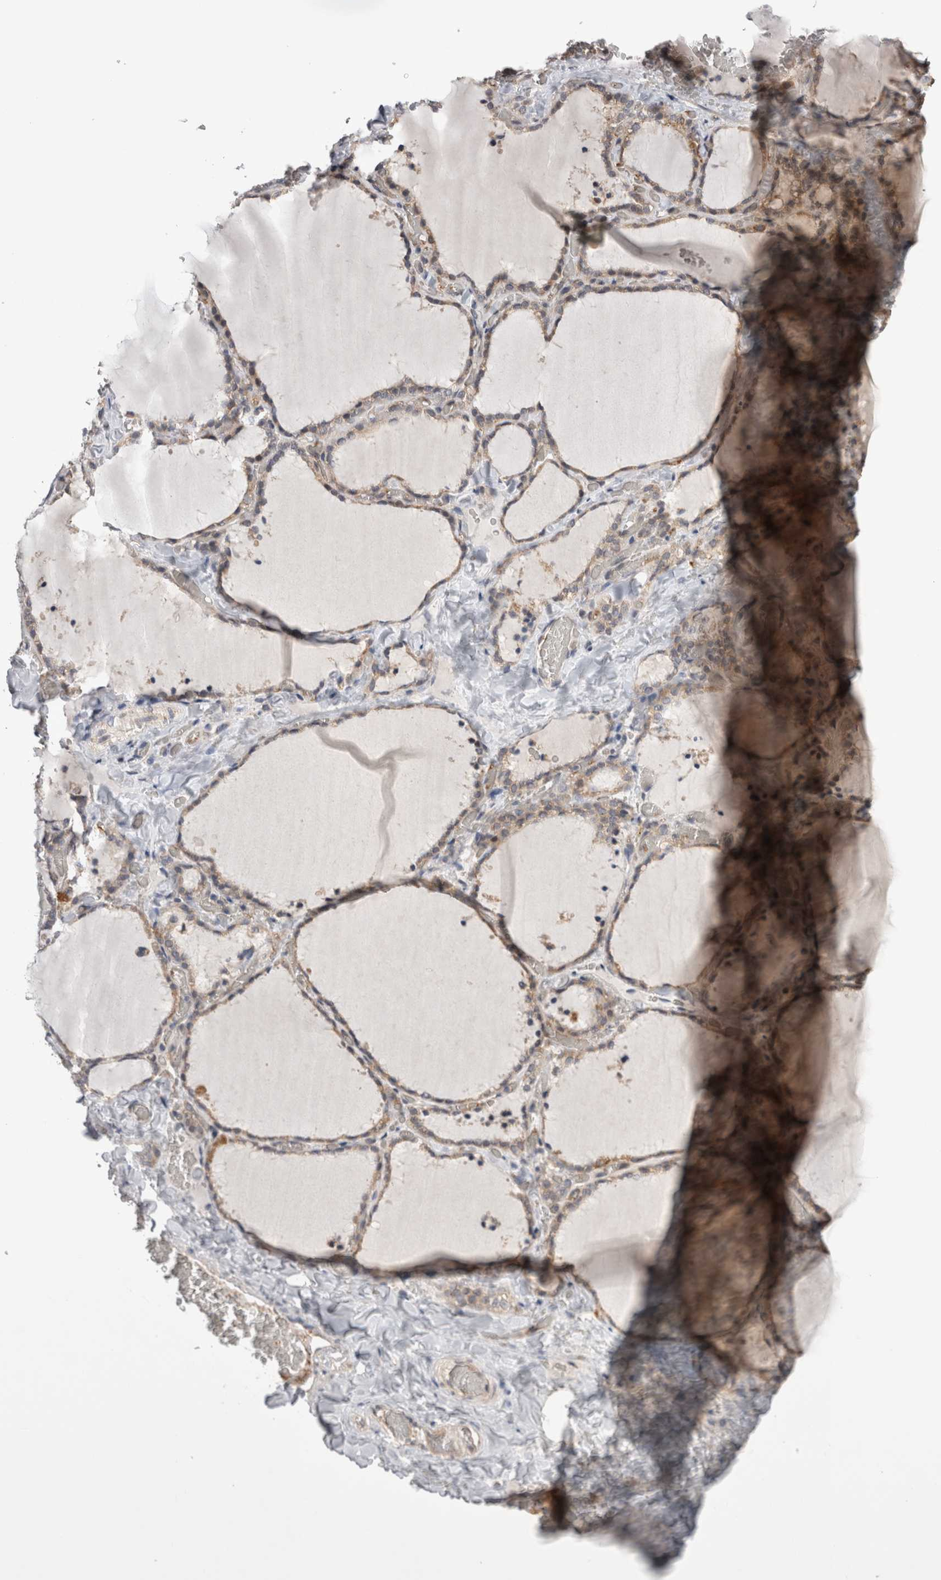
{"staining": {"intensity": "weak", "quantity": "25%-75%", "location": "cytoplasmic/membranous"}, "tissue": "thyroid gland", "cell_type": "Glandular cells", "image_type": "normal", "snomed": [{"axis": "morphology", "description": "Normal tissue, NOS"}, {"axis": "topography", "description": "Thyroid gland"}], "caption": "A low amount of weak cytoplasmic/membranous positivity is seen in about 25%-75% of glandular cells in benign thyroid gland.", "gene": "ARHGAP29", "patient": {"sex": "female", "age": 22}}